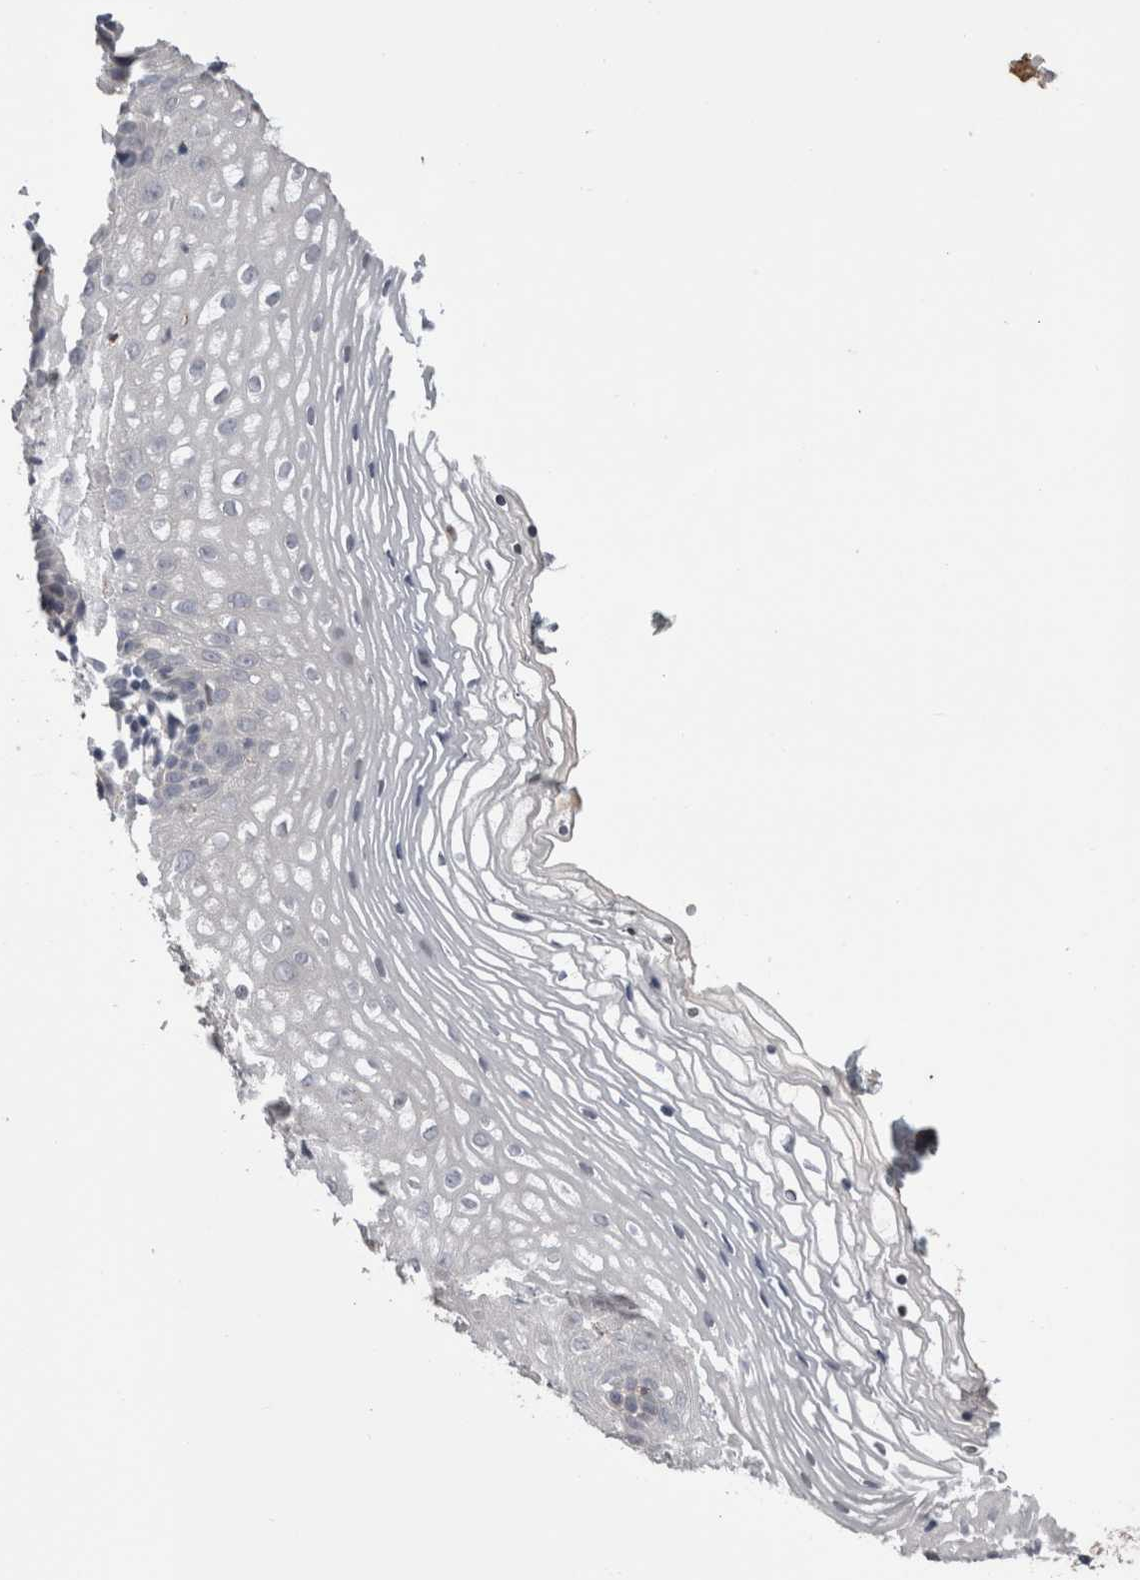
{"staining": {"intensity": "negative", "quantity": "none", "location": "none"}, "tissue": "vagina", "cell_type": "Squamous epithelial cells", "image_type": "normal", "snomed": [{"axis": "morphology", "description": "Normal tissue, NOS"}, {"axis": "topography", "description": "Vagina"}], "caption": "IHC histopathology image of unremarkable vagina: human vagina stained with DAB demonstrates no significant protein staining in squamous epithelial cells.", "gene": "STC1", "patient": {"sex": "female", "age": 32}}